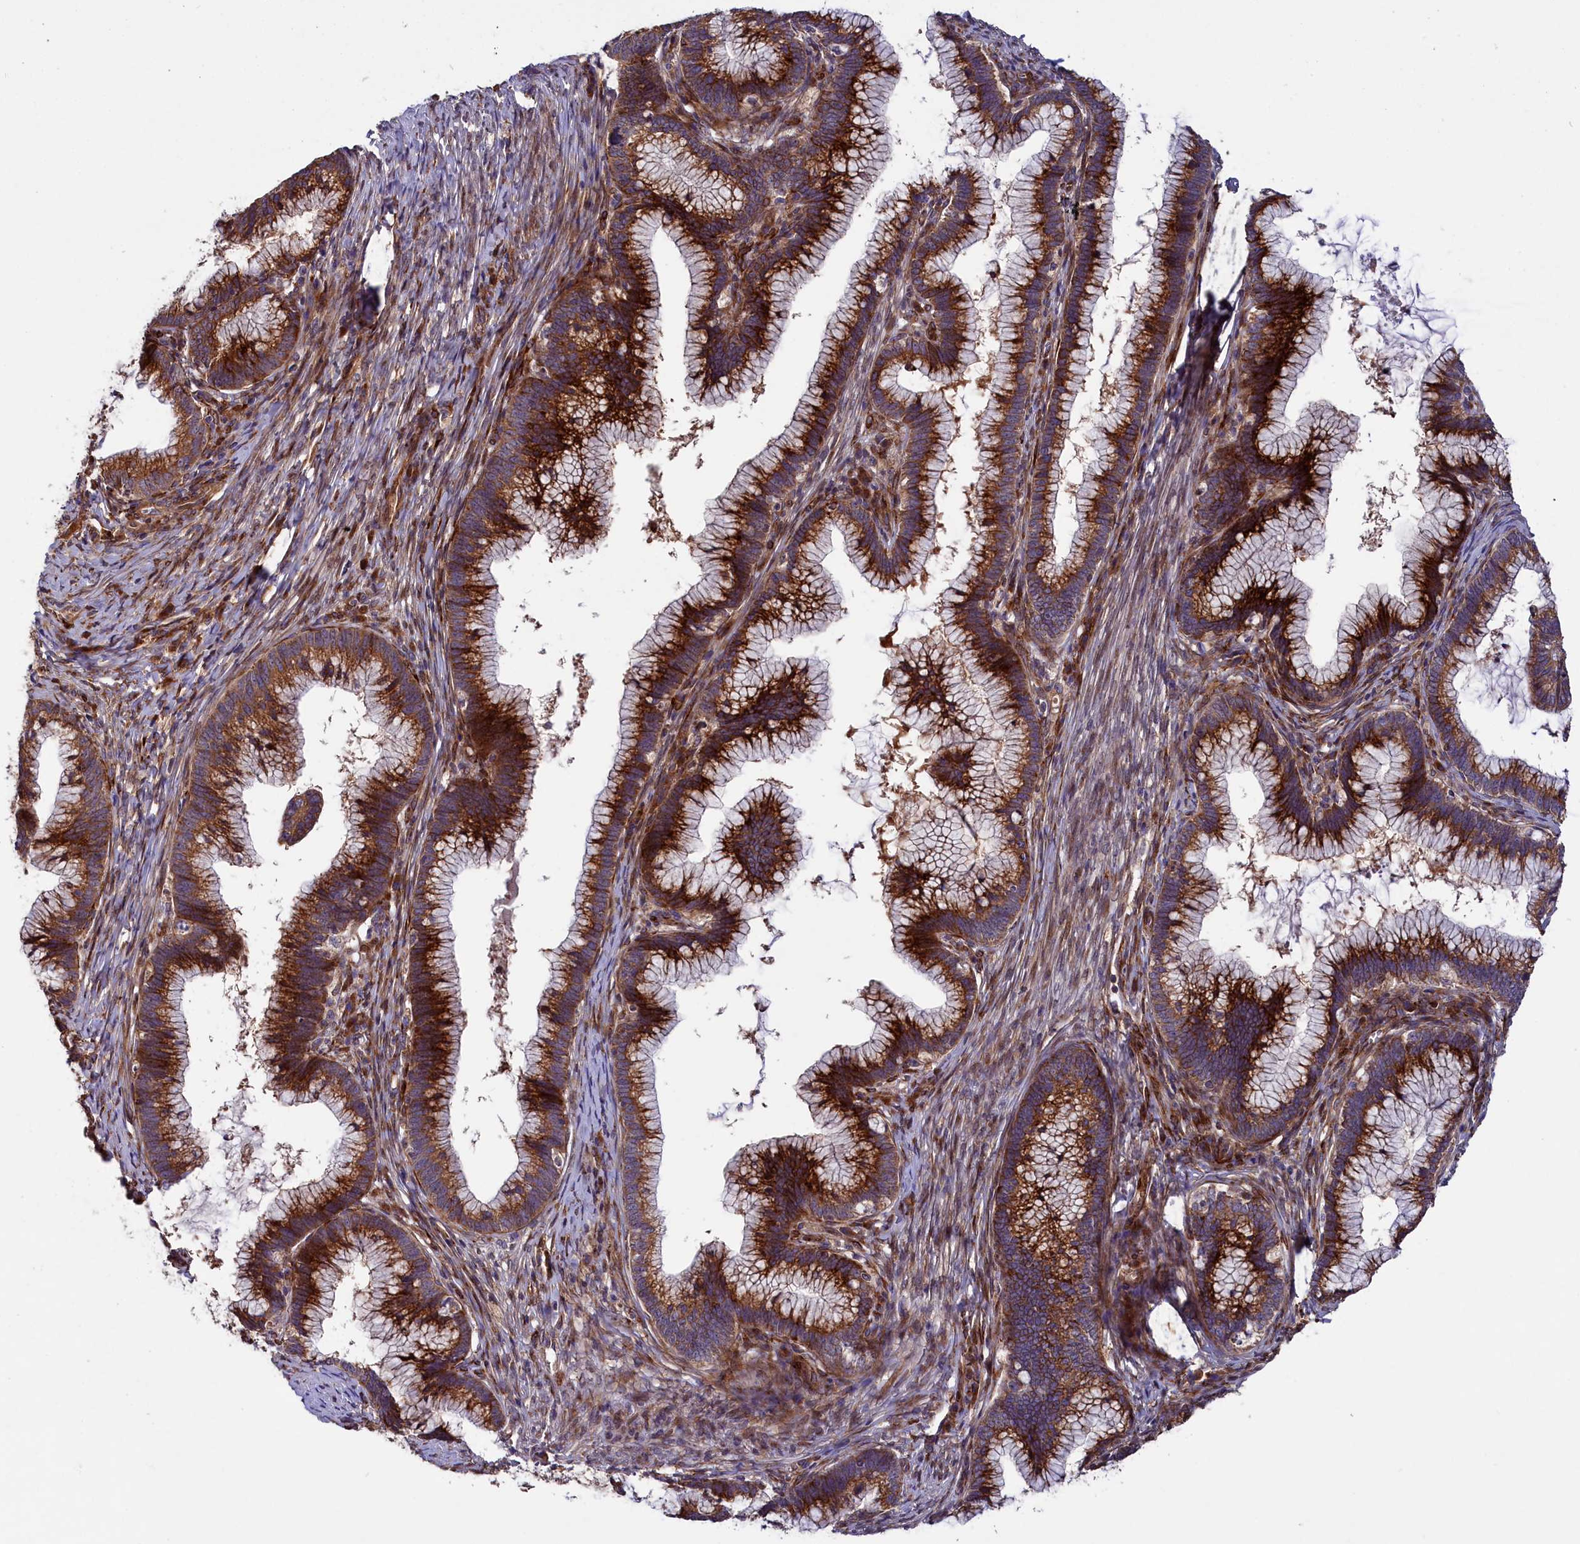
{"staining": {"intensity": "strong", "quantity": ">75%", "location": "cytoplasmic/membranous"}, "tissue": "cervical cancer", "cell_type": "Tumor cells", "image_type": "cancer", "snomed": [{"axis": "morphology", "description": "Adenocarcinoma, NOS"}, {"axis": "topography", "description": "Cervix"}], "caption": "Immunohistochemistry histopathology image of neoplastic tissue: human adenocarcinoma (cervical) stained using immunohistochemistry exhibits high levels of strong protein expression localized specifically in the cytoplasmic/membranous of tumor cells, appearing as a cytoplasmic/membranous brown color.", "gene": "ARRDC4", "patient": {"sex": "female", "age": 36}}